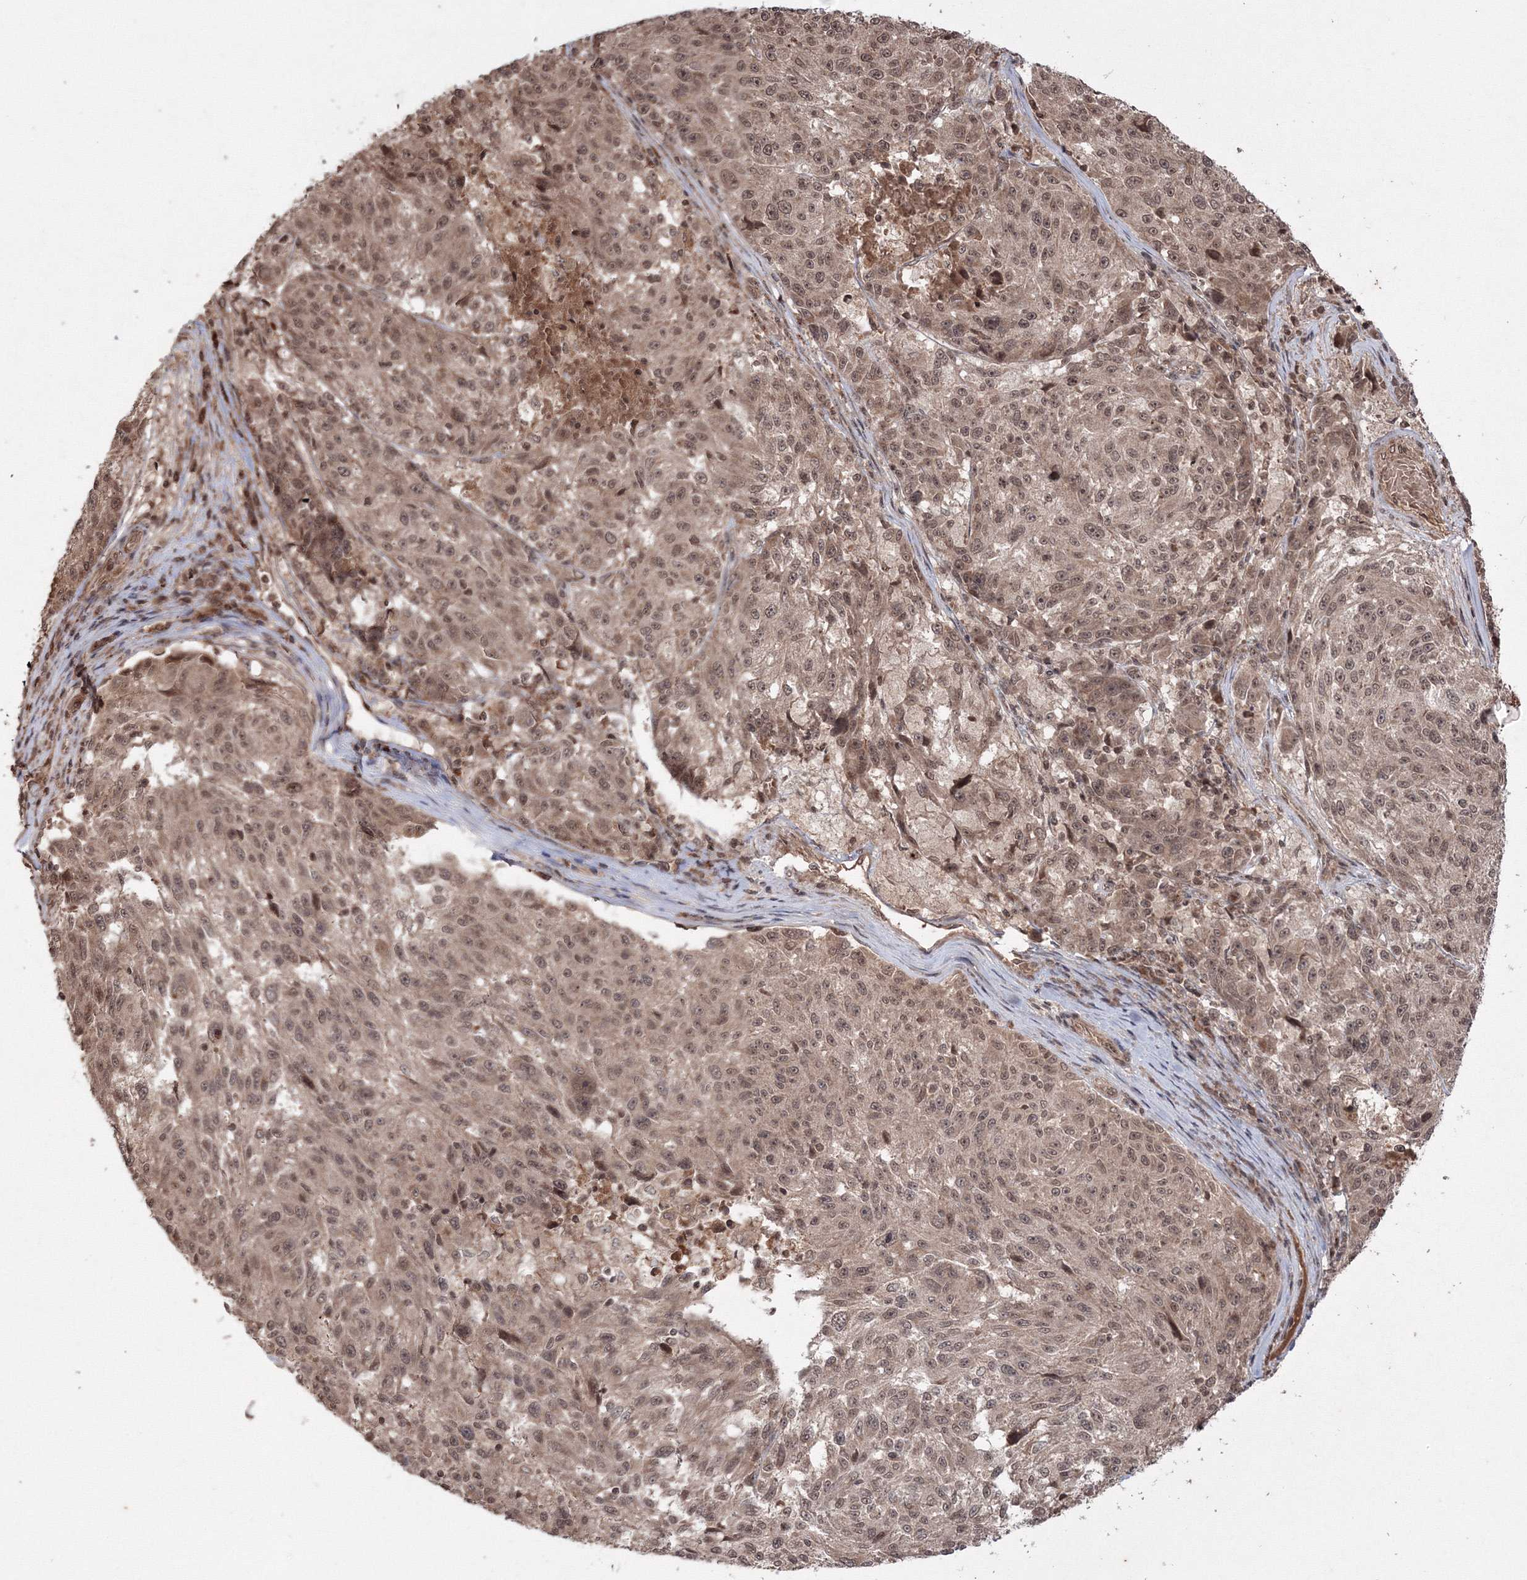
{"staining": {"intensity": "moderate", "quantity": ">75%", "location": "nuclear"}, "tissue": "melanoma", "cell_type": "Tumor cells", "image_type": "cancer", "snomed": [{"axis": "morphology", "description": "Malignant melanoma, NOS"}, {"axis": "topography", "description": "Skin"}], "caption": "Moderate nuclear expression for a protein is seen in approximately >75% of tumor cells of malignant melanoma using immunohistochemistry.", "gene": "PEX13", "patient": {"sex": "male", "age": 53}}